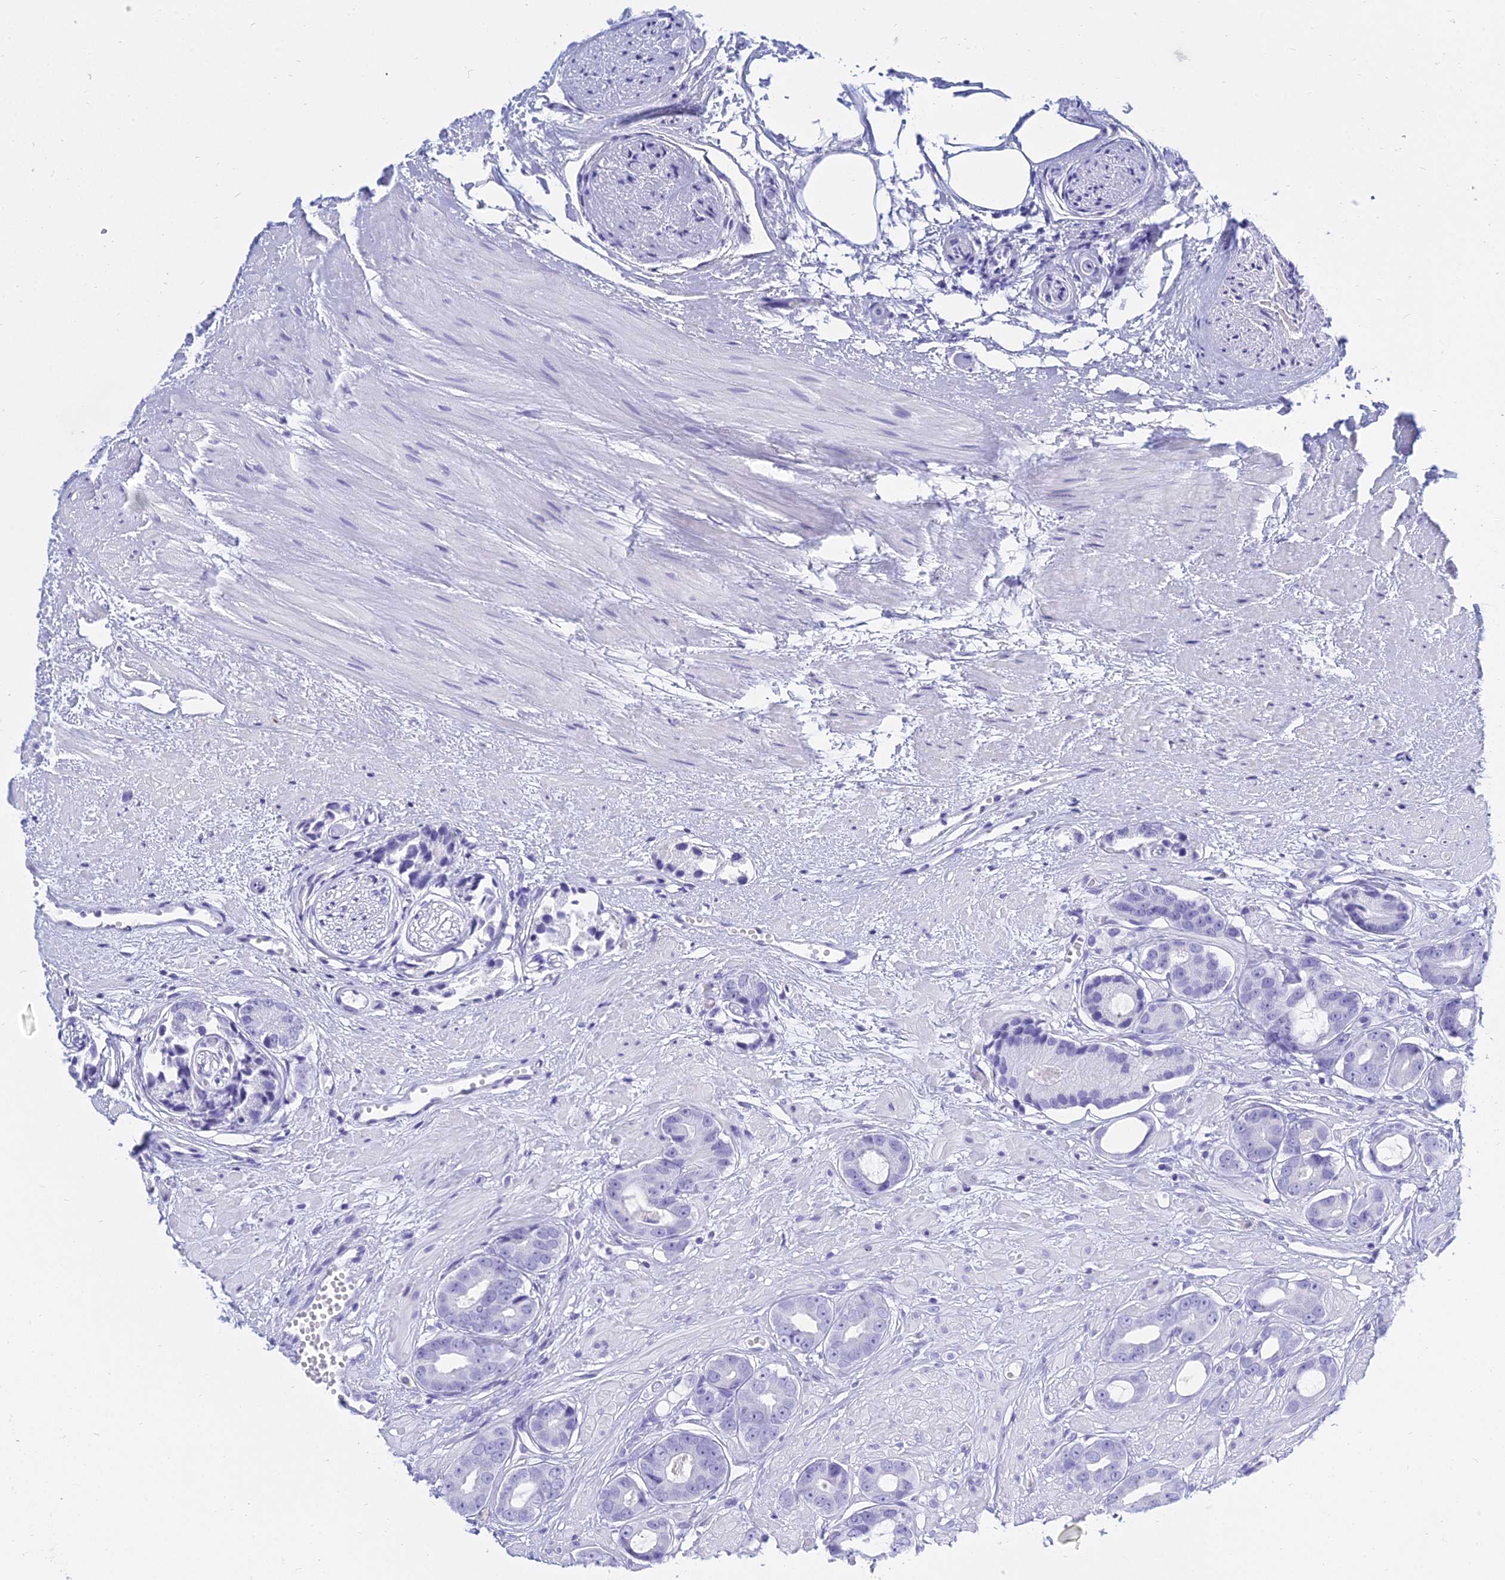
{"staining": {"intensity": "negative", "quantity": "none", "location": "none"}, "tissue": "prostate cancer", "cell_type": "Tumor cells", "image_type": "cancer", "snomed": [{"axis": "morphology", "description": "Adenocarcinoma, Low grade"}, {"axis": "topography", "description": "Prostate"}], "caption": "A photomicrograph of prostate adenocarcinoma (low-grade) stained for a protein demonstrates no brown staining in tumor cells.", "gene": "PATE4", "patient": {"sex": "male", "age": 64}}